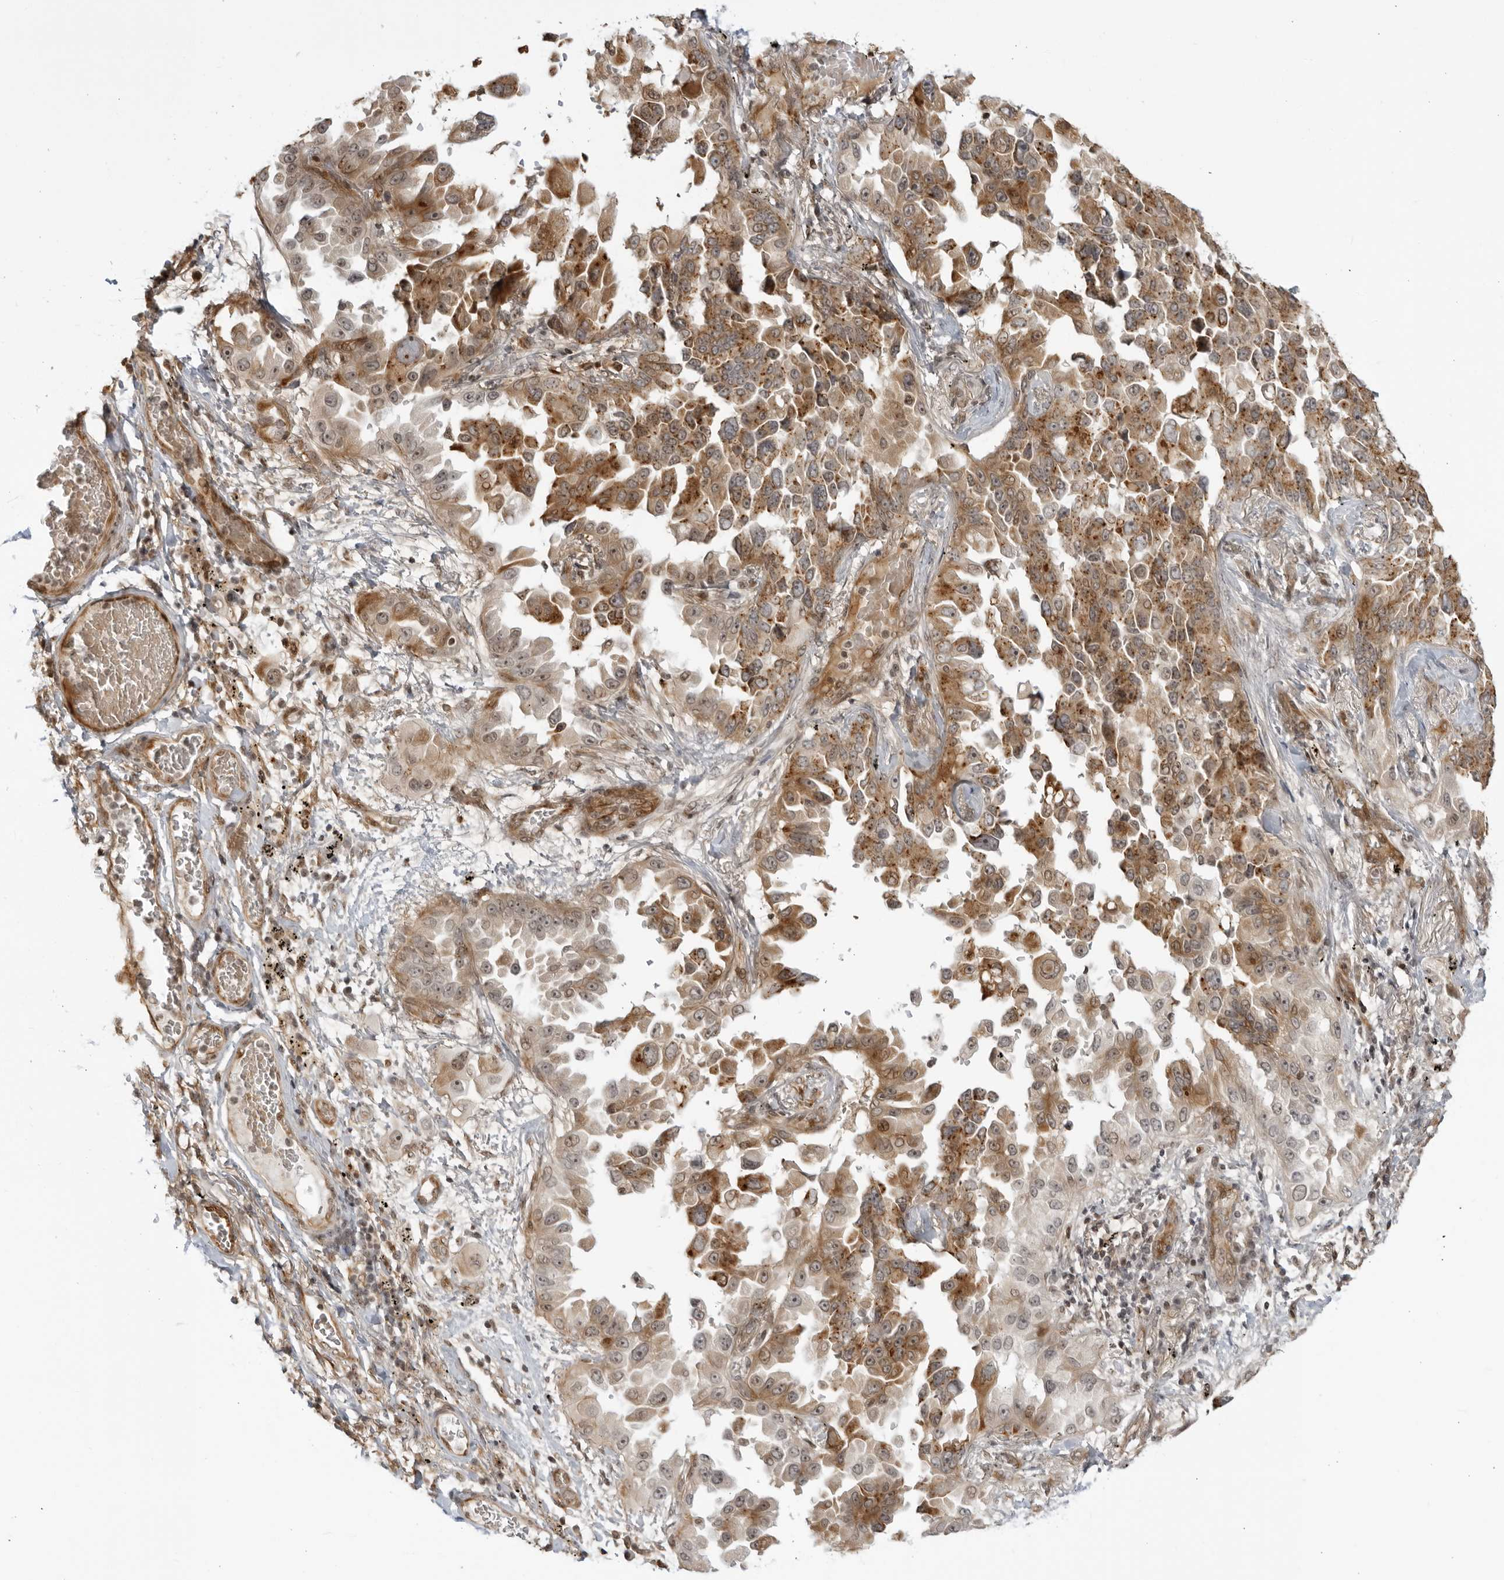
{"staining": {"intensity": "moderate", "quantity": ">75%", "location": "cytoplasmic/membranous"}, "tissue": "lung cancer", "cell_type": "Tumor cells", "image_type": "cancer", "snomed": [{"axis": "morphology", "description": "Adenocarcinoma, NOS"}, {"axis": "topography", "description": "Lung"}], "caption": "Immunohistochemistry of adenocarcinoma (lung) exhibits medium levels of moderate cytoplasmic/membranous positivity in about >75% of tumor cells.", "gene": "TCF21", "patient": {"sex": "female", "age": 67}}